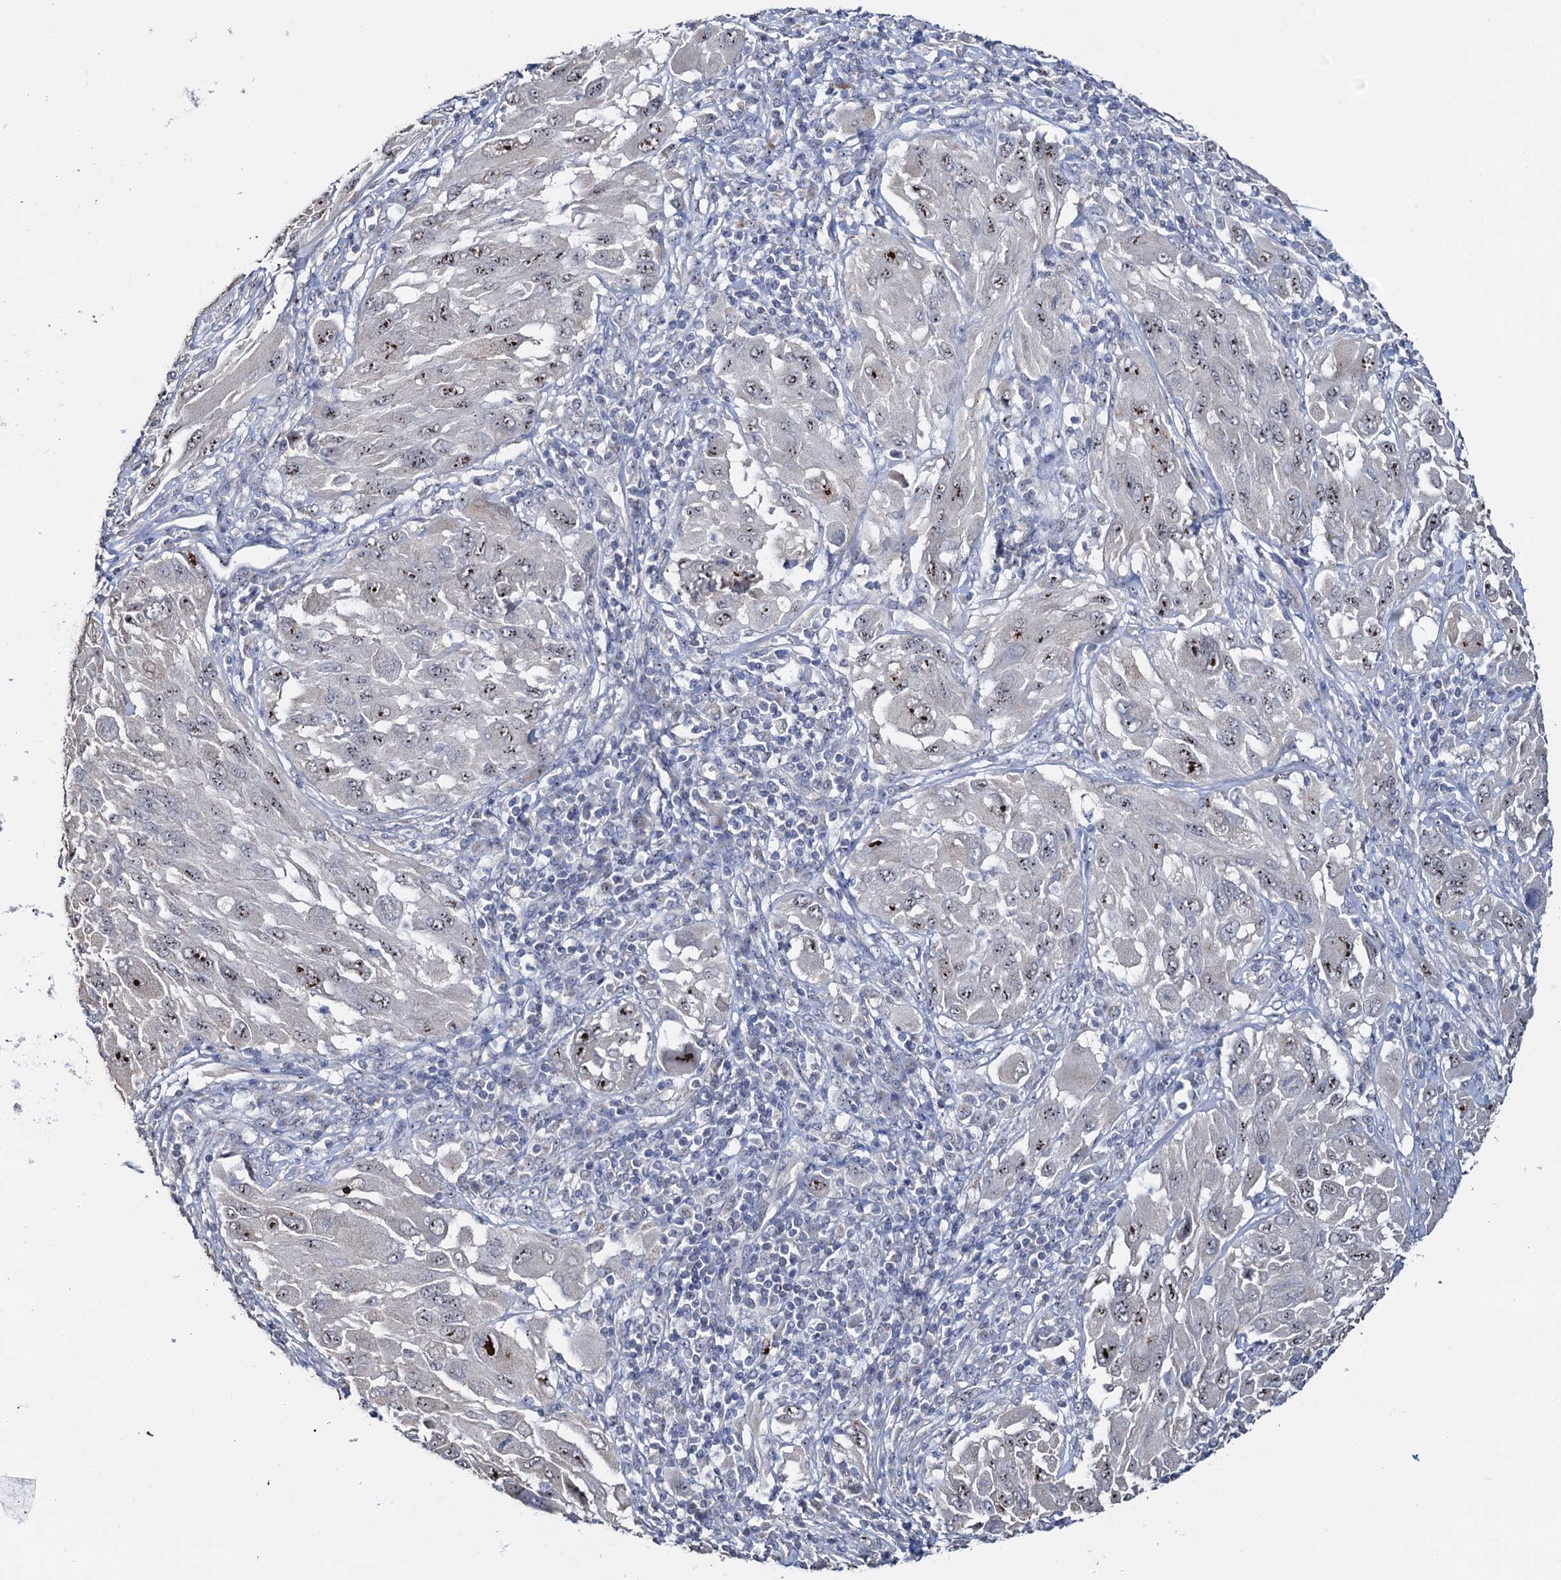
{"staining": {"intensity": "strong", "quantity": "25%-75%", "location": "nuclear"}, "tissue": "melanoma", "cell_type": "Tumor cells", "image_type": "cancer", "snomed": [{"axis": "morphology", "description": "Malignant melanoma, NOS"}, {"axis": "topography", "description": "Skin"}], "caption": "Protein analysis of melanoma tissue shows strong nuclear staining in approximately 25%-75% of tumor cells.", "gene": "C2CD3", "patient": {"sex": "female", "age": 91}}